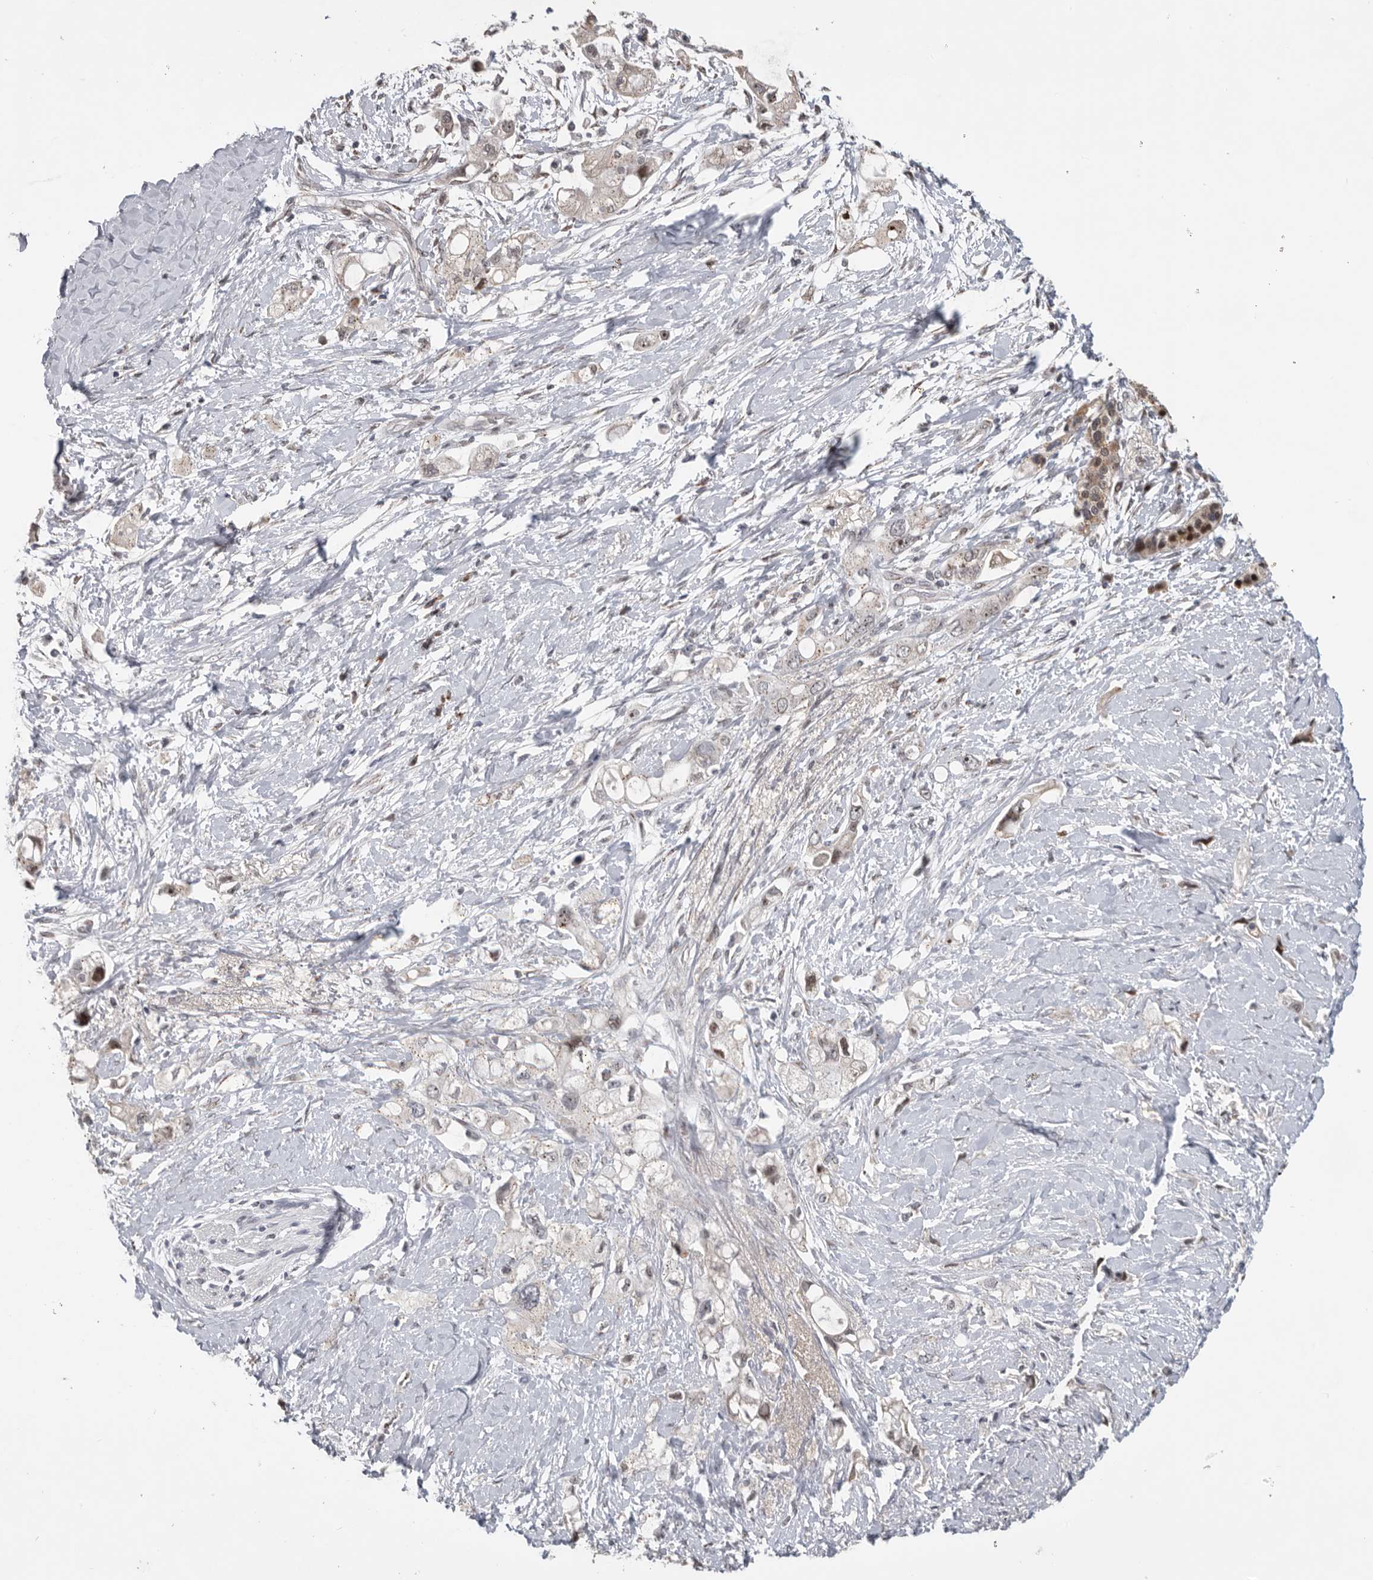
{"staining": {"intensity": "weak", "quantity": "25%-75%", "location": "nuclear"}, "tissue": "pancreatic cancer", "cell_type": "Tumor cells", "image_type": "cancer", "snomed": [{"axis": "morphology", "description": "Adenocarcinoma, NOS"}, {"axis": "topography", "description": "Pancreas"}], "caption": "Tumor cells show weak nuclear expression in about 25%-75% of cells in pancreatic cancer (adenocarcinoma). (IHC, brightfield microscopy, high magnification).", "gene": "PCMTD1", "patient": {"sex": "female", "age": 56}}